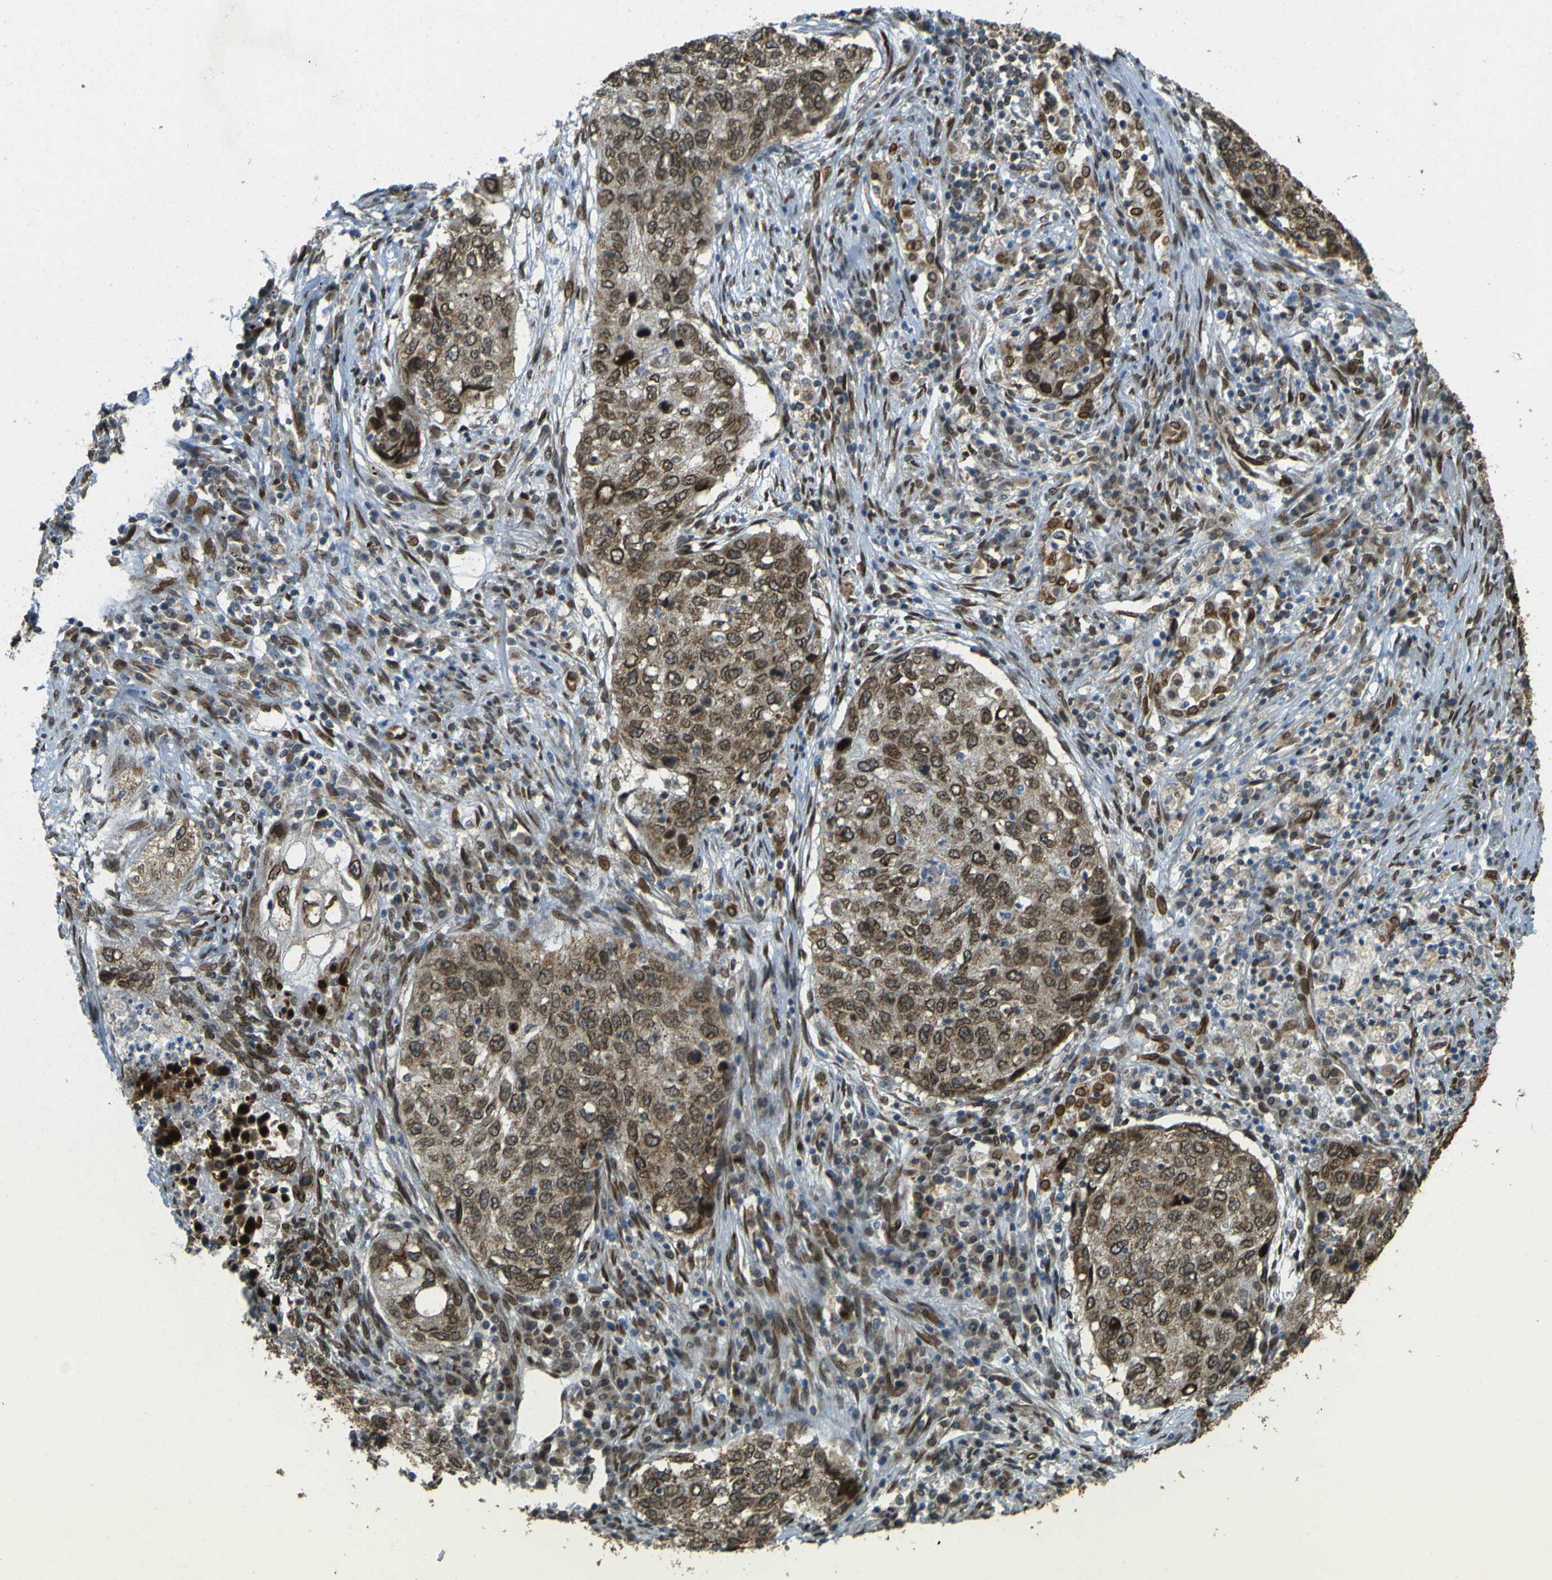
{"staining": {"intensity": "moderate", "quantity": ">75%", "location": "cytoplasmic/membranous,nuclear"}, "tissue": "lung cancer", "cell_type": "Tumor cells", "image_type": "cancer", "snomed": [{"axis": "morphology", "description": "Squamous cell carcinoma, NOS"}, {"axis": "topography", "description": "Lung"}], "caption": "Immunohistochemistry staining of lung cancer, which reveals medium levels of moderate cytoplasmic/membranous and nuclear staining in about >75% of tumor cells indicating moderate cytoplasmic/membranous and nuclear protein staining. The staining was performed using DAB (3,3'-diaminobenzidine) (brown) for protein detection and nuclei were counterstained in hematoxylin (blue).", "gene": "GALNT1", "patient": {"sex": "female", "age": 63}}